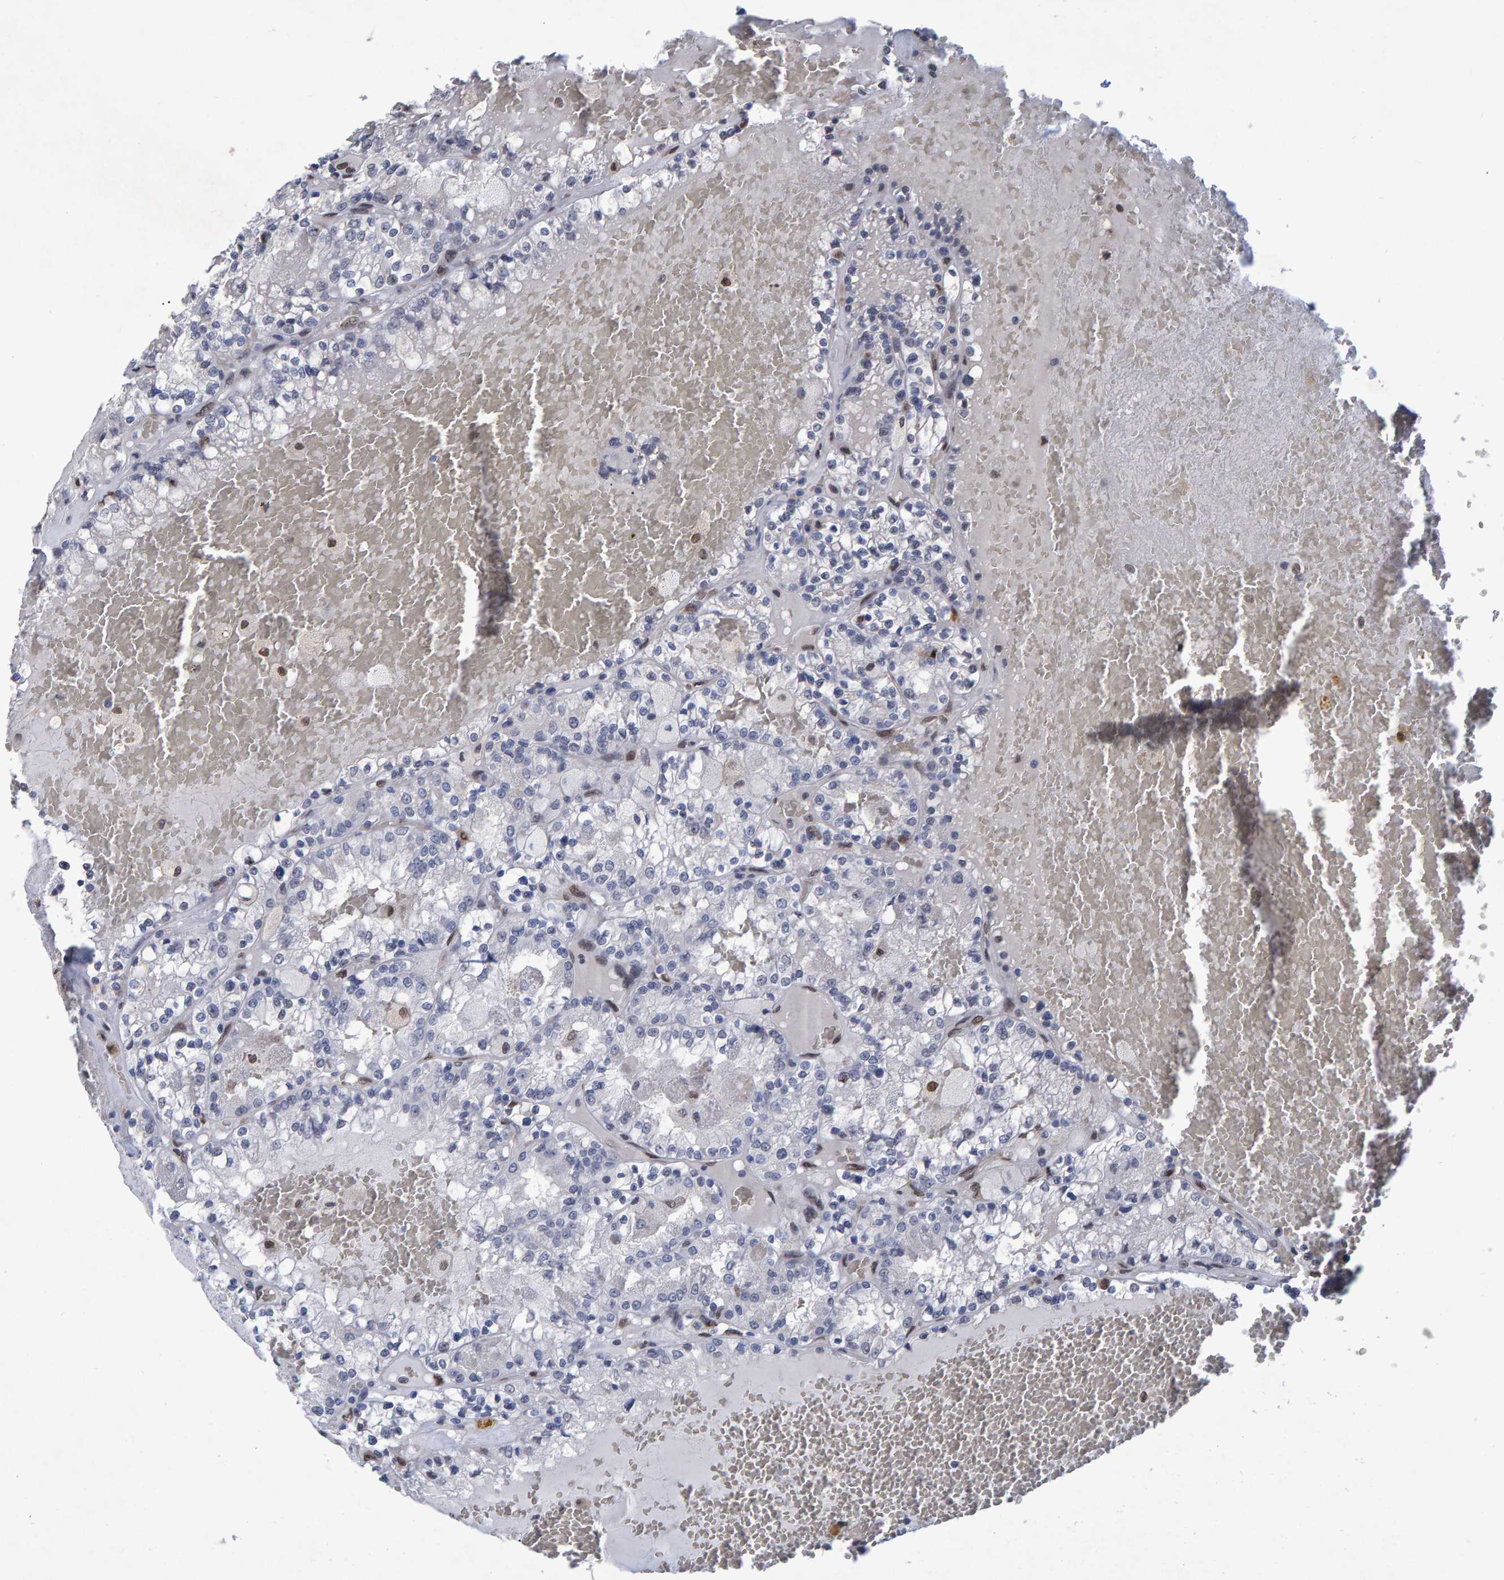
{"staining": {"intensity": "negative", "quantity": "none", "location": "none"}, "tissue": "renal cancer", "cell_type": "Tumor cells", "image_type": "cancer", "snomed": [{"axis": "morphology", "description": "Adenocarcinoma, NOS"}, {"axis": "topography", "description": "Kidney"}], "caption": "Tumor cells are negative for brown protein staining in renal adenocarcinoma.", "gene": "QKI", "patient": {"sex": "female", "age": 56}}